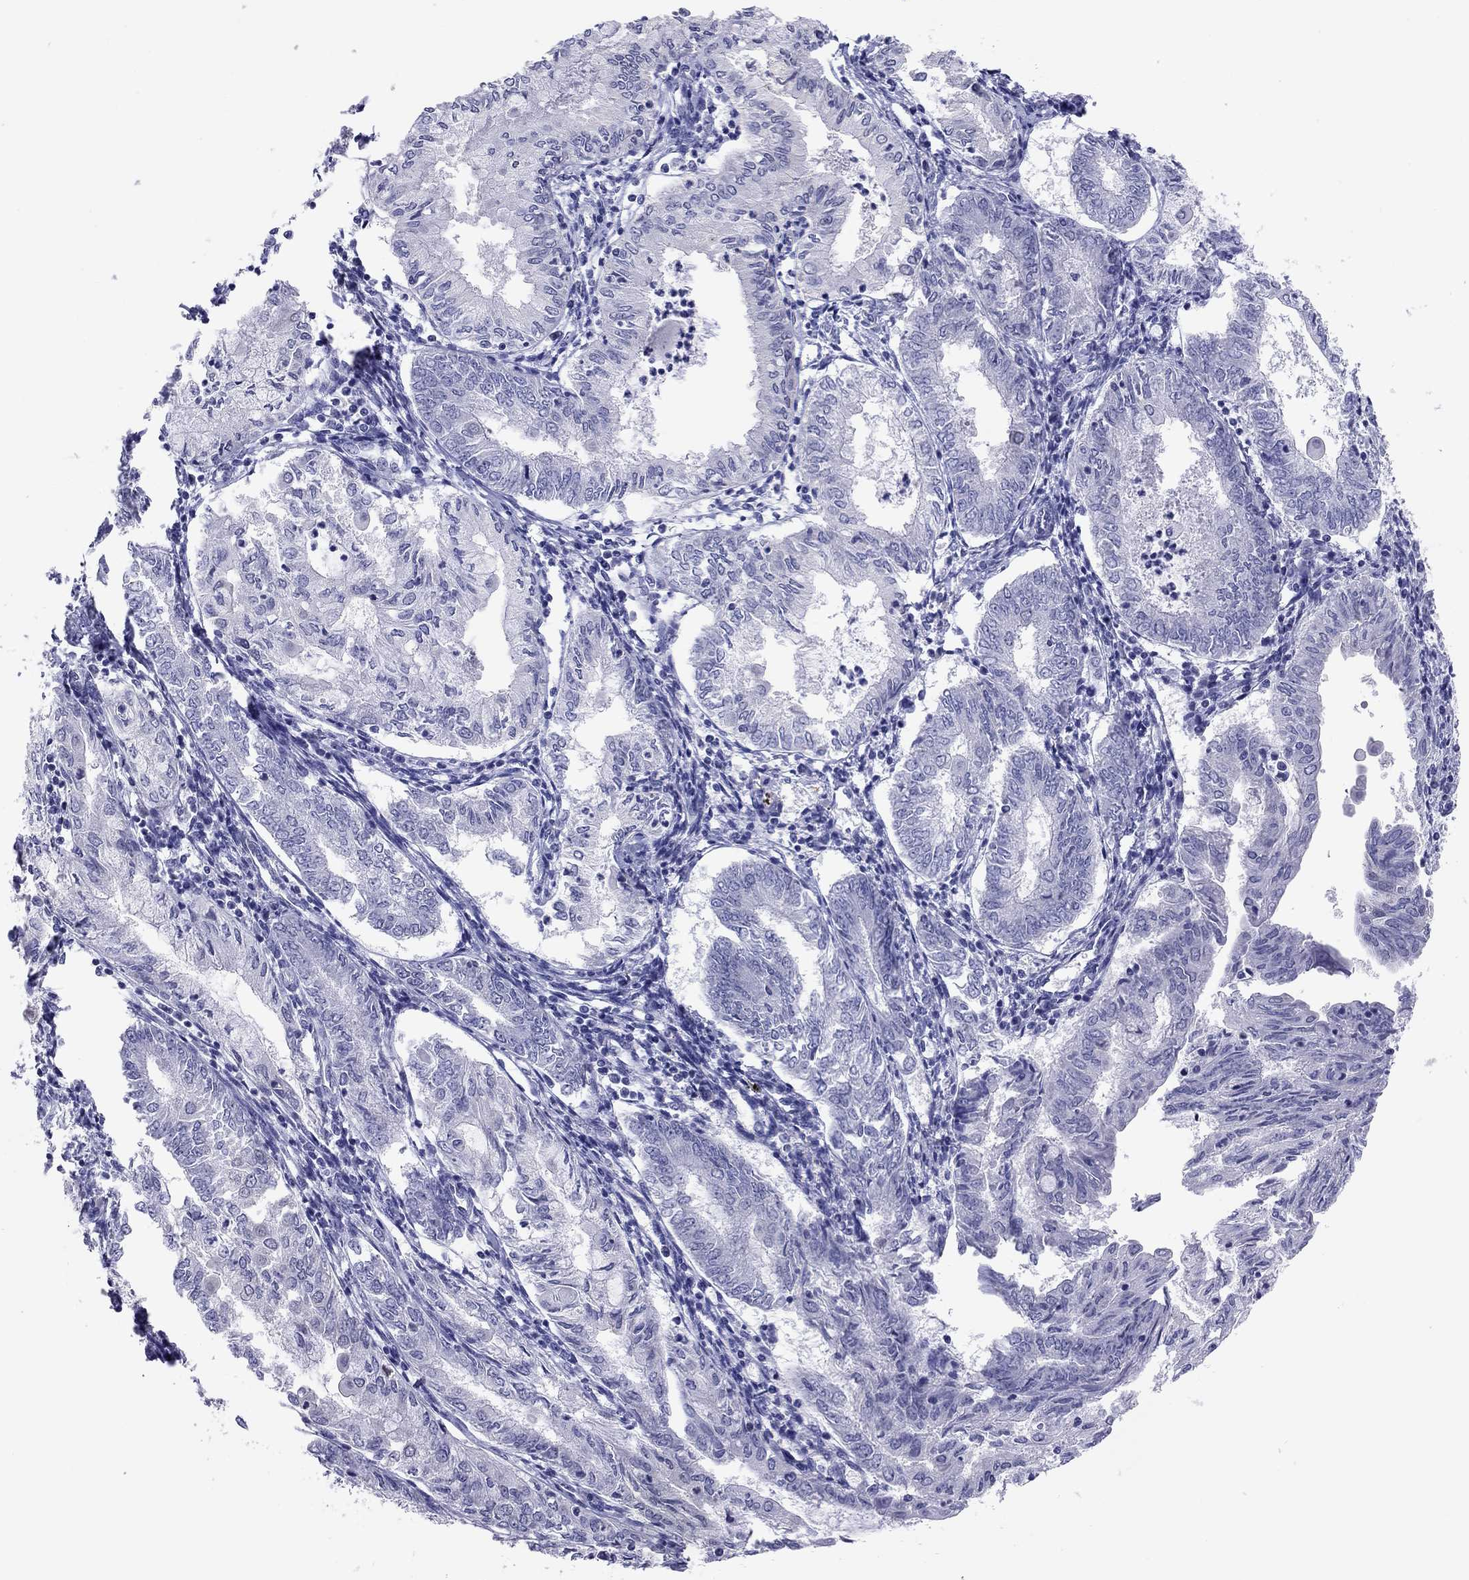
{"staining": {"intensity": "negative", "quantity": "none", "location": "none"}, "tissue": "endometrial cancer", "cell_type": "Tumor cells", "image_type": "cancer", "snomed": [{"axis": "morphology", "description": "Adenocarcinoma, NOS"}, {"axis": "topography", "description": "Endometrium"}], "caption": "This is a photomicrograph of immunohistochemistry staining of adenocarcinoma (endometrial), which shows no positivity in tumor cells.", "gene": "ARMC12", "patient": {"sex": "female", "age": 68}}